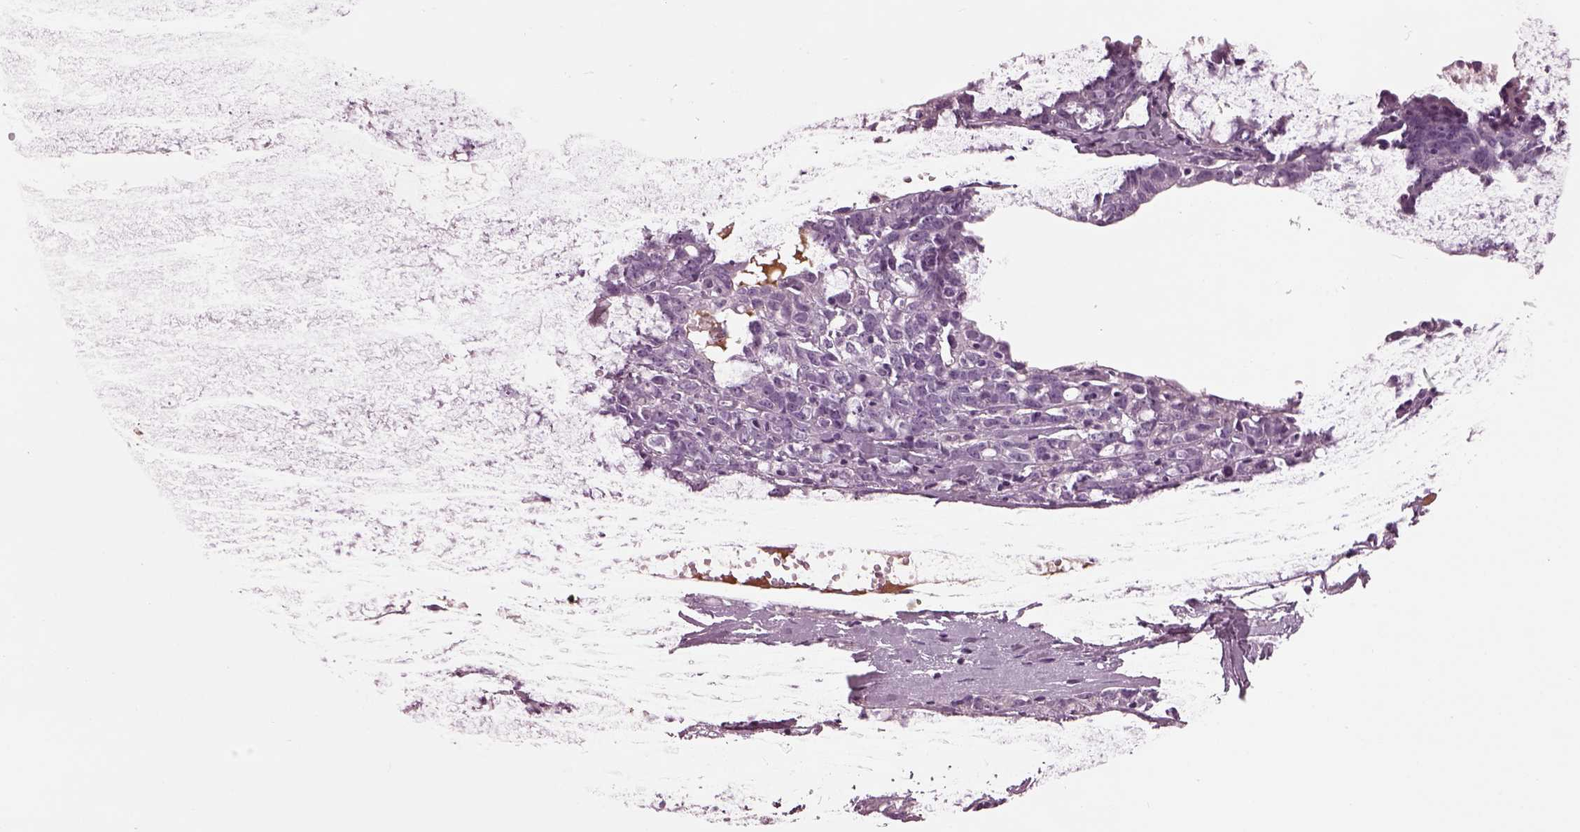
{"staining": {"intensity": "negative", "quantity": "none", "location": "none"}, "tissue": "ovarian cancer", "cell_type": "Tumor cells", "image_type": "cancer", "snomed": [{"axis": "morphology", "description": "Cystadenocarcinoma, serous, NOS"}, {"axis": "topography", "description": "Ovary"}], "caption": "Immunohistochemistry of ovarian serous cystadenocarcinoma displays no staining in tumor cells.", "gene": "DPYSL5", "patient": {"sex": "female", "age": 71}}